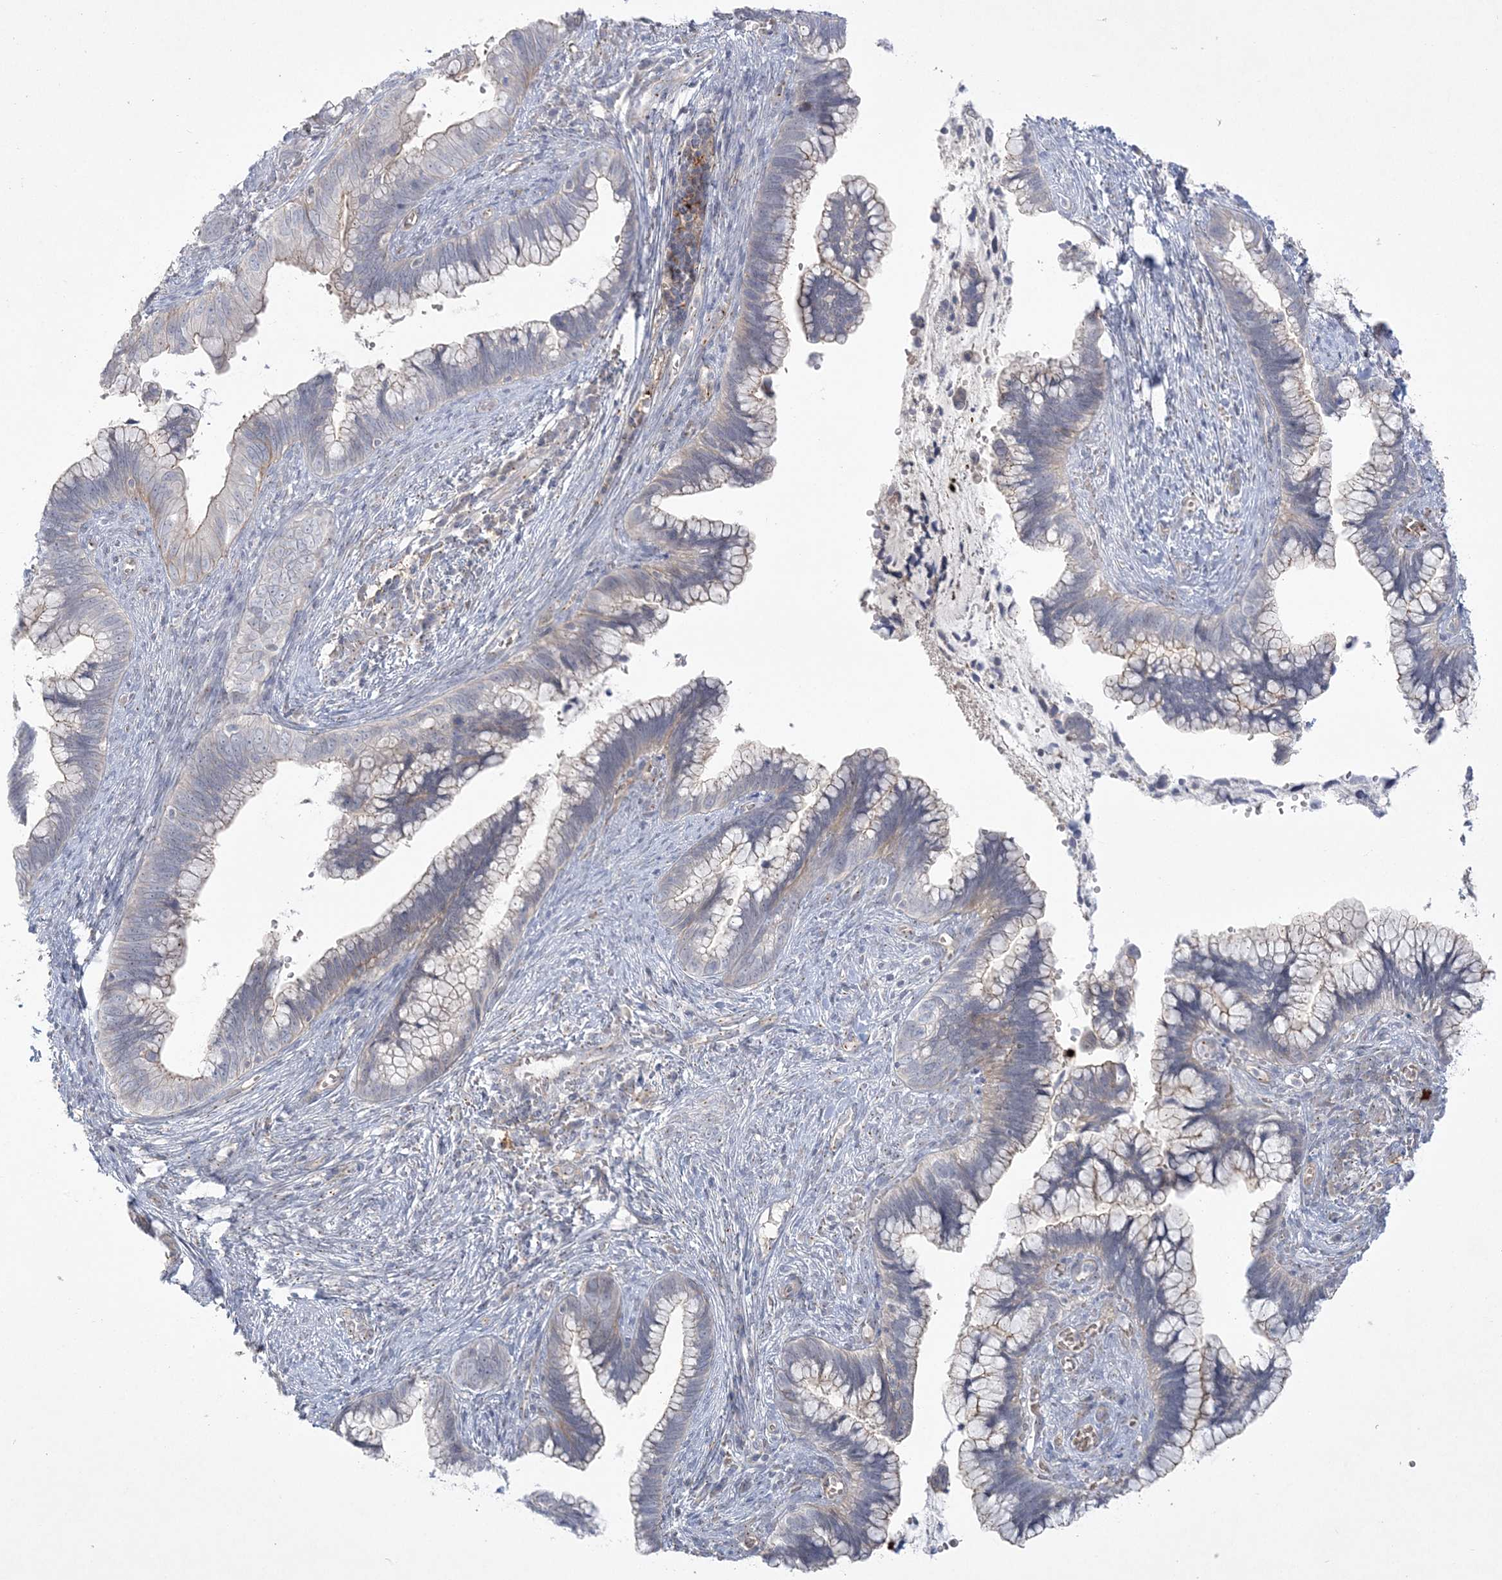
{"staining": {"intensity": "weak", "quantity": "<25%", "location": "cytoplasmic/membranous"}, "tissue": "cervical cancer", "cell_type": "Tumor cells", "image_type": "cancer", "snomed": [{"axis": "morphology", "description": "Adenocarcinoma, NOS"}, {"axis": "topography", "description": "Cervix"}], "caption": "High magnification brightfield microscopy of cervical adenocarcinoma stained with DAB (3,3'-diaminobenzidine) (brown) and counterstained with hematoxylin (blue): tumor cells show no significant staining. Brightfield microscopy of immunohistochemistry stained with DAB (3,3'-diaminobenzidine) (brown) and hematoxylin (blue), captured at high magnification.", "gene": "ADAMTS12", "patient": {"sex": "female", "age": 44}}